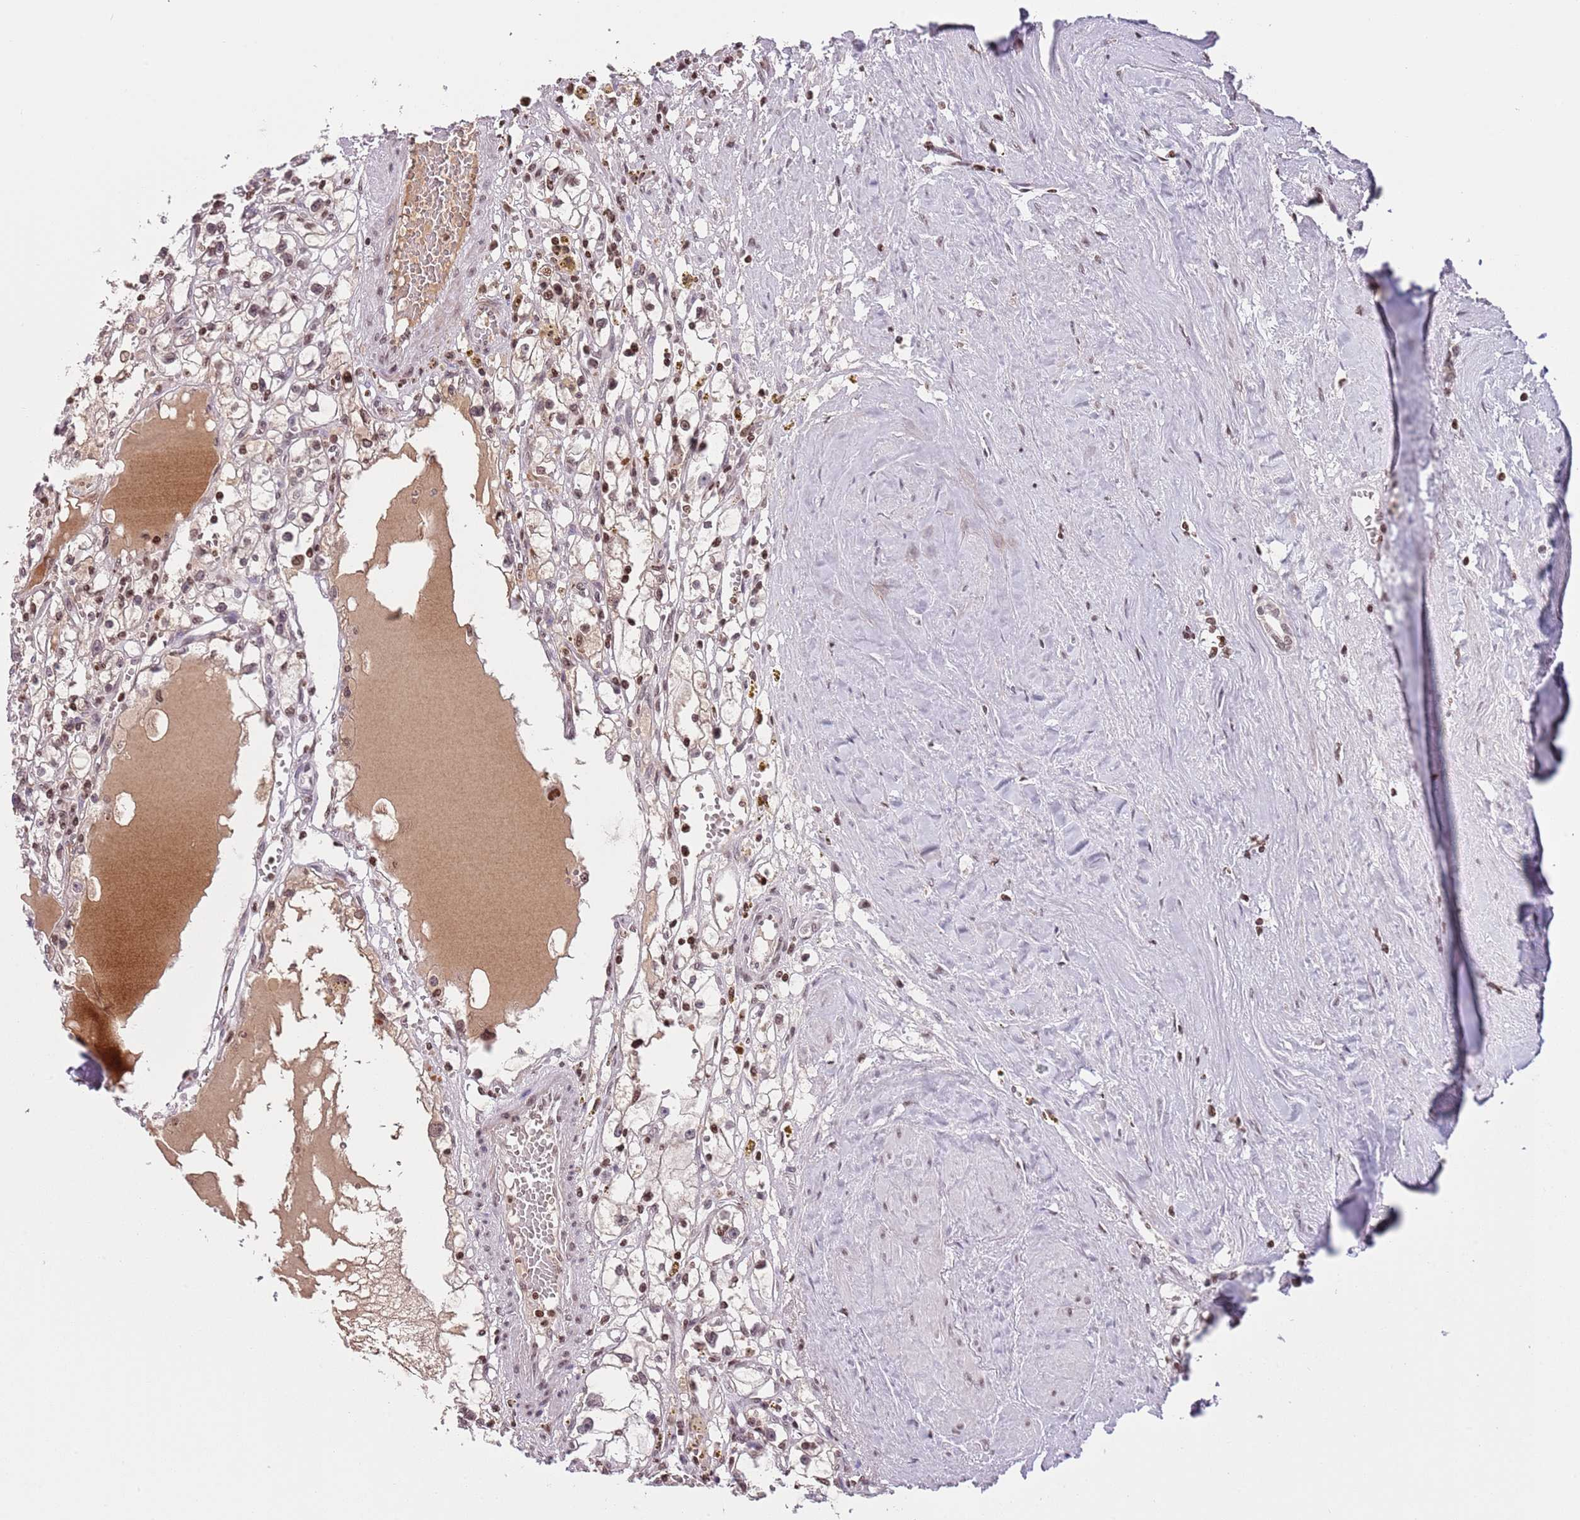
{"staining": {"intensity": "moderate", "quantity": "<25%", "location": "nuclear"}, "tissue": "renal cancer", "cell_type": "Tumor cells", "image_type": "cancer", "snomed": [{"axis": "morphology", "description": "Adenocarcinoma, NOS"}, {"axis": "topography", "description": "Kidney"}], "caption": "Protein analysis of adenocarcinoma (renal) tissue shows moderate nuclear expression in approximately <25% of tumor cells. (DAB (3,3'-diaminobenzidine) = brown stain, brightfield microscopy at high magnification).", "gene": "KPNA3", "patient": {"sex": "male", "age": 56}}